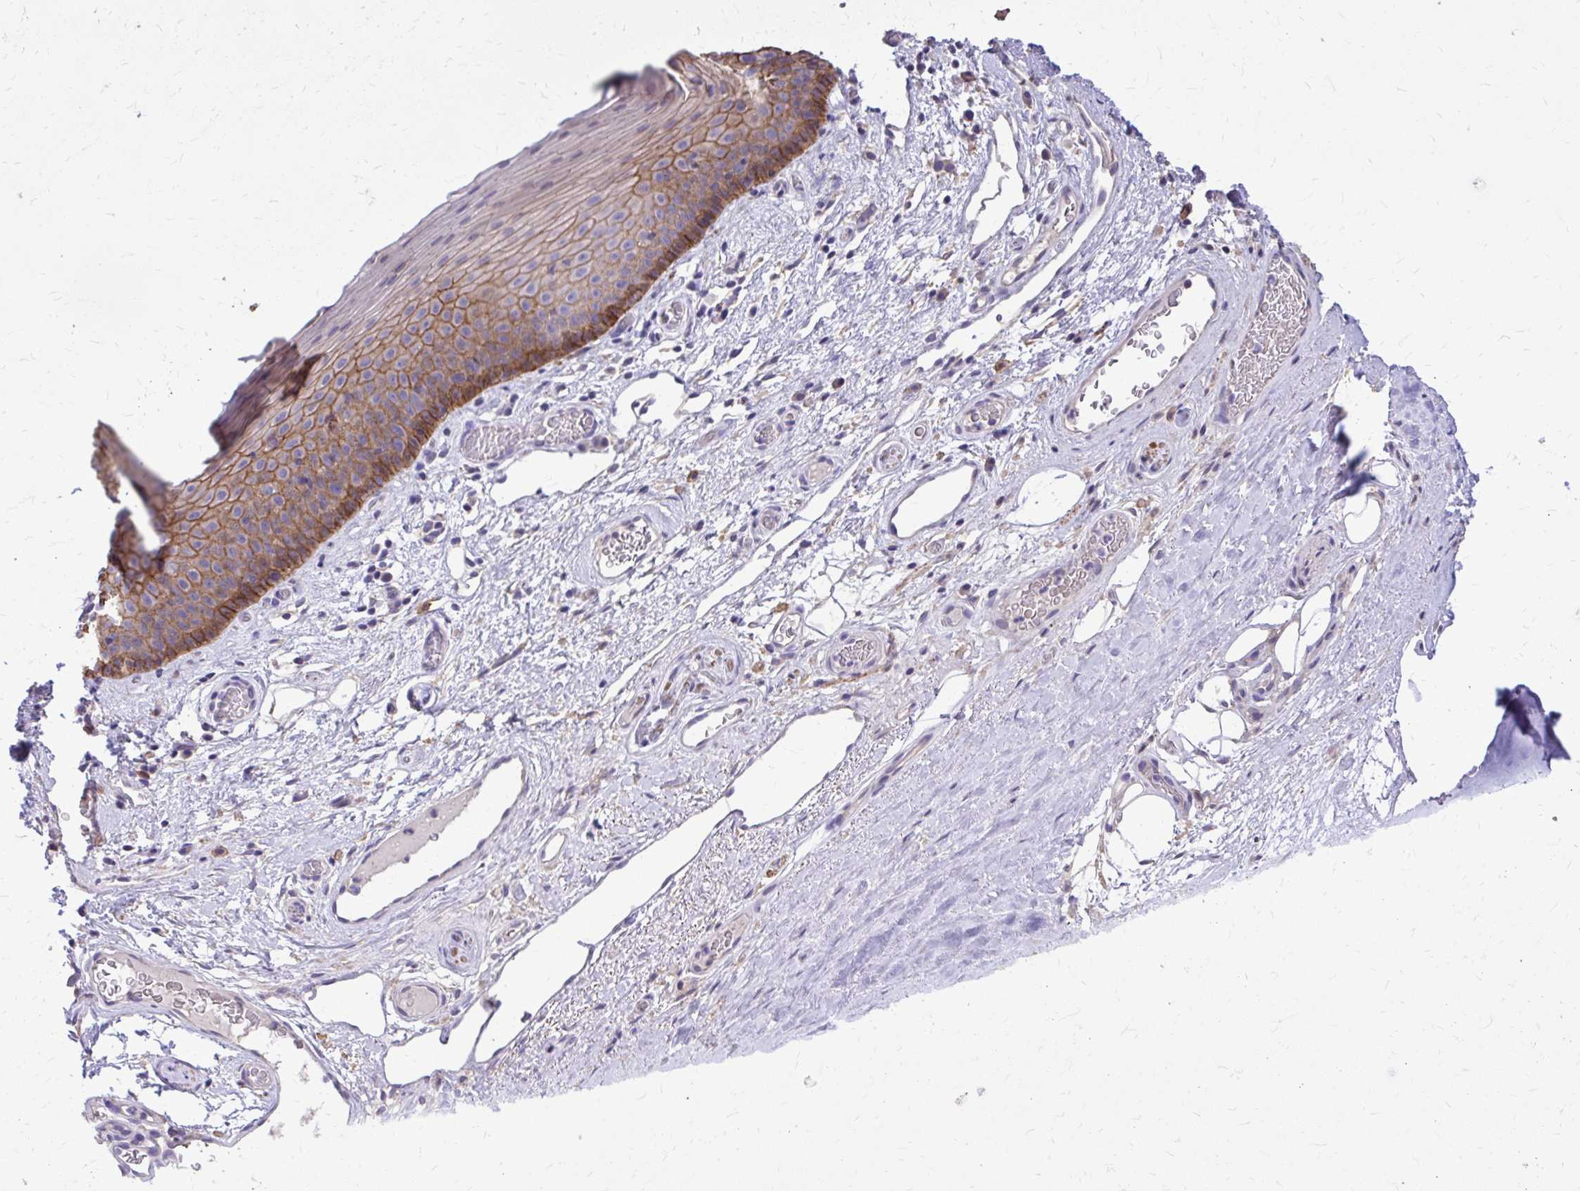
{"staining": {"intensity": "negative", "quantity": "none", "location": "none"}, "tissue": "adipose tissue", "cell_type": "Adipocytes", "image_type": "normal", "snomed": [{"axis": "morphology", "description": "Normal tissue, NOS"}, {"axis": "topography", "description": "Lymph node"}, {"axis": "topography", "description": "Cartilage tissue"}, {"axis": "topography", "description": "Nasopharynx"}], "caption": "Adipocytes are negative for protein expression in benign human adipose tissue. (DAB IHC with hematoxylin counter stain).", "gene": "EPB41L1", "patient": {"sex": "male", "age": 63}}